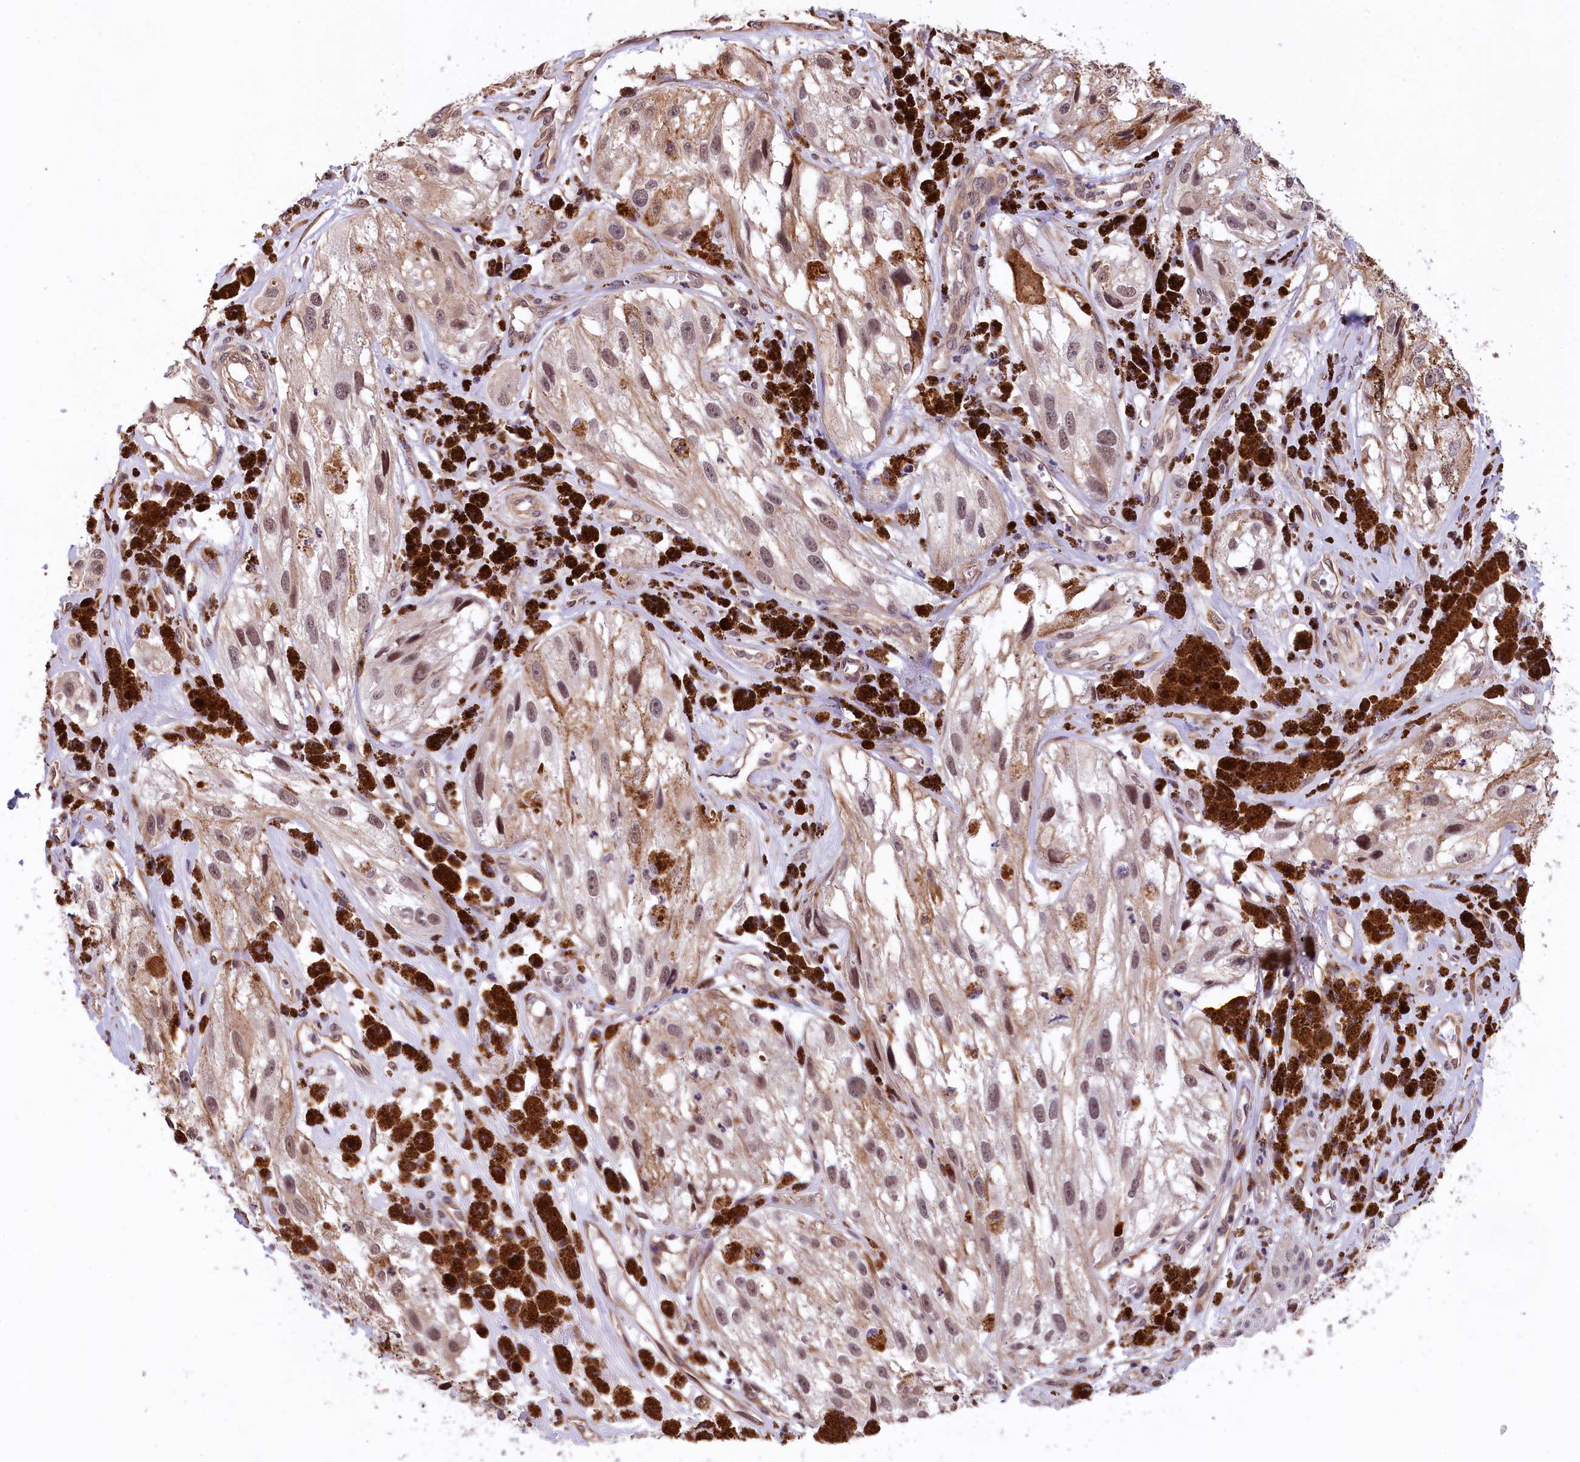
{"staining": {"intensity": "weak", "quantity": ">75%", "location": "nuclear"}, "tissue": "melanoma", "cell_type": "Tumor cells", "image_type": "cancer", "snomed": [{"axis": "morphology", "description": "Malignant melanoma, NOS"}, {"axis": "topography", "description": "Skin"}], "caption": "Weak nuclear positivity for a protein is appreciated in approximately >75% of tumor cells of malignant melanoma using immunohistochemistry.", "gene": "ZC3H4", "patient": {"sex": "male", "age": 88}}